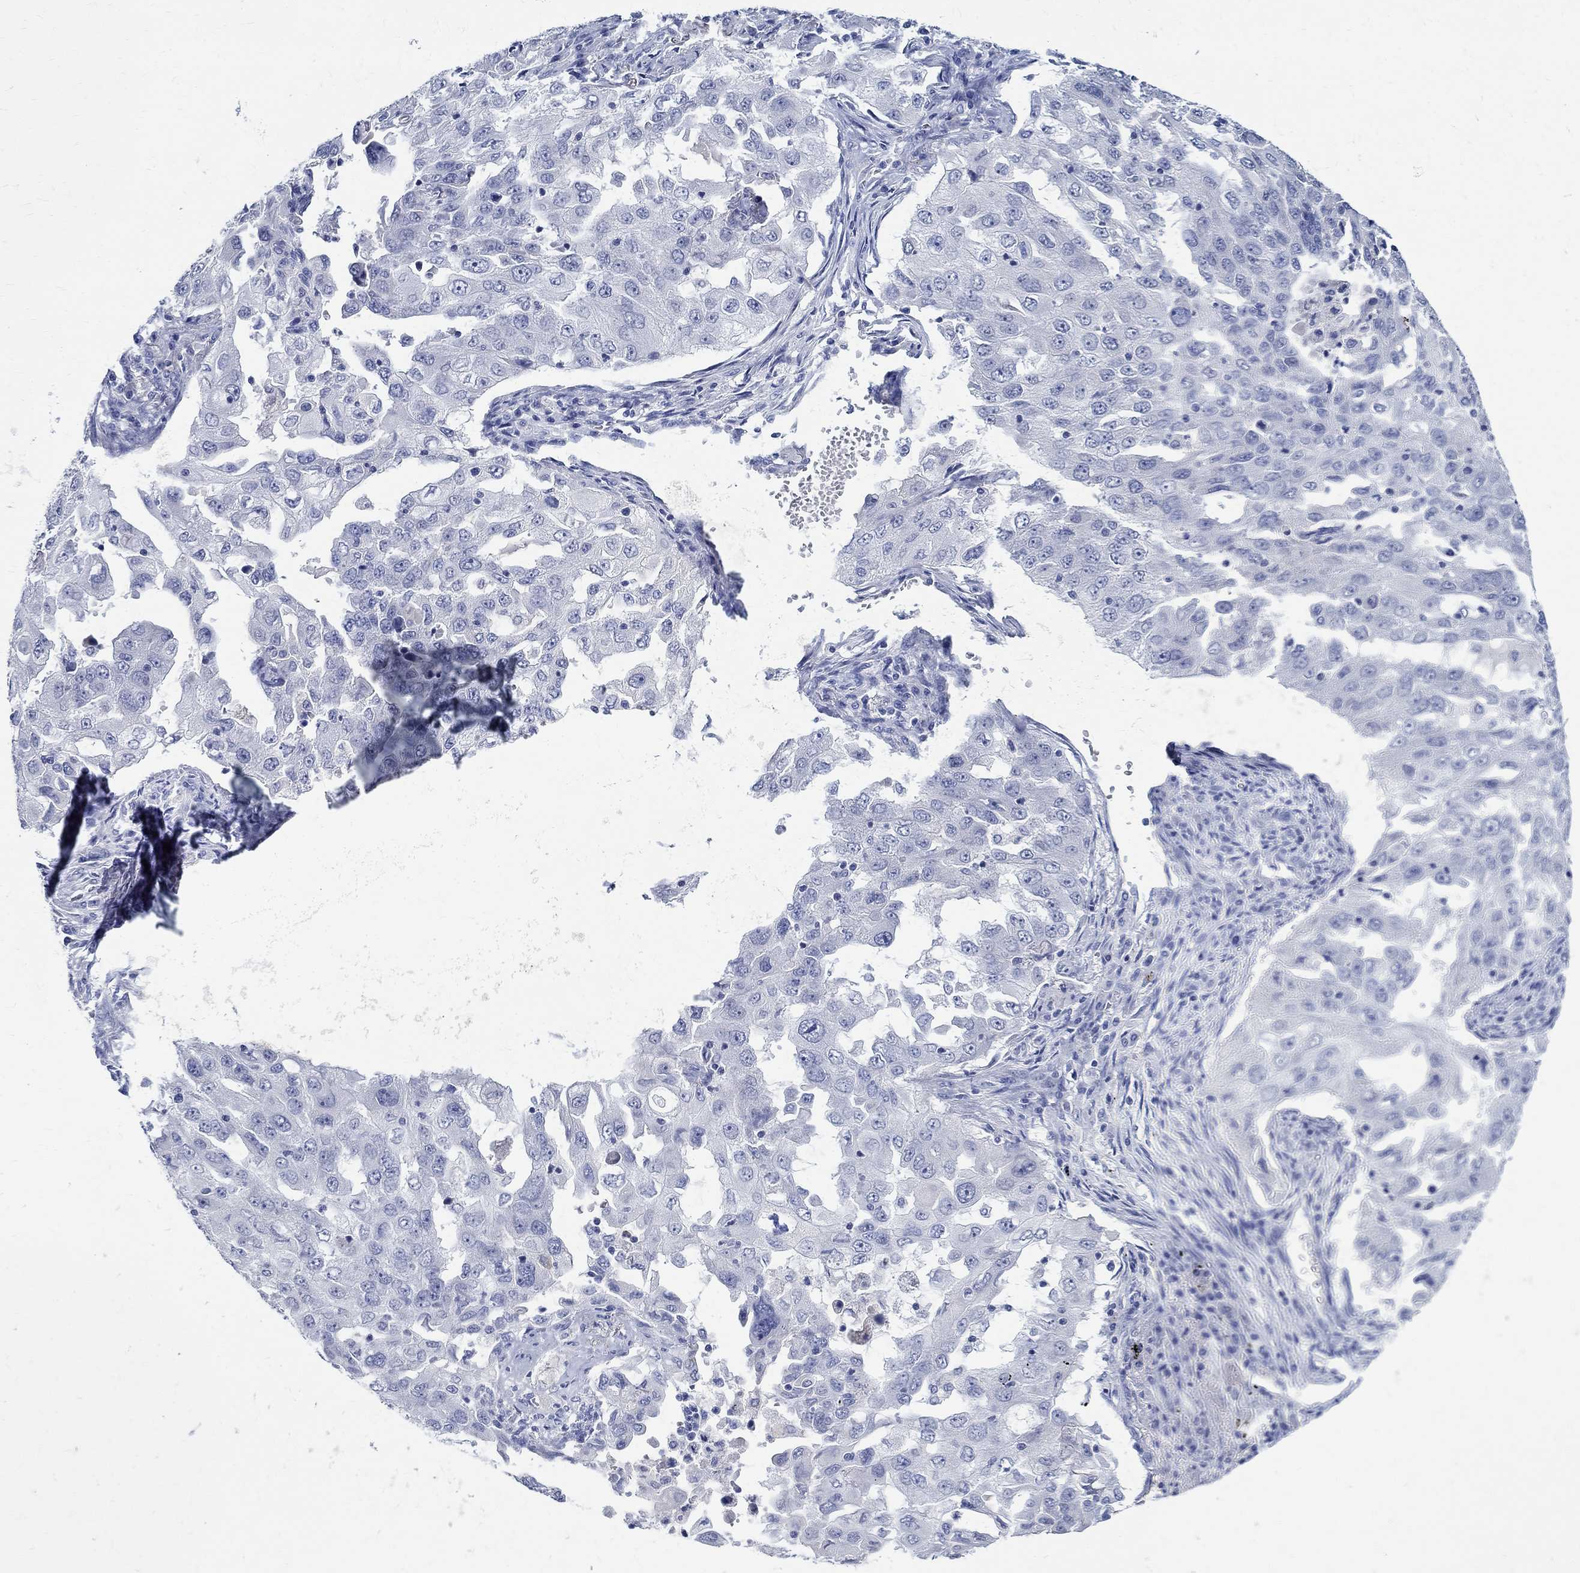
{"staining": {"intensity": "negative", "quantity": "none", "location": "none"}, "tissue": "lung cancer", "cell_type": "Tumor cells", "image_type": "cancer", "snomed": [{"axis": "morphology", "description": "Adenocarcinoma, NOS"}, {"axis": "topography", "description": "Lung"}], "caption": "A micrograph of human lung adenocarcinoma is negative for staining in tumor cells.", "gene": "CETN1", "patient": {"sex": "female", "age": 61}}